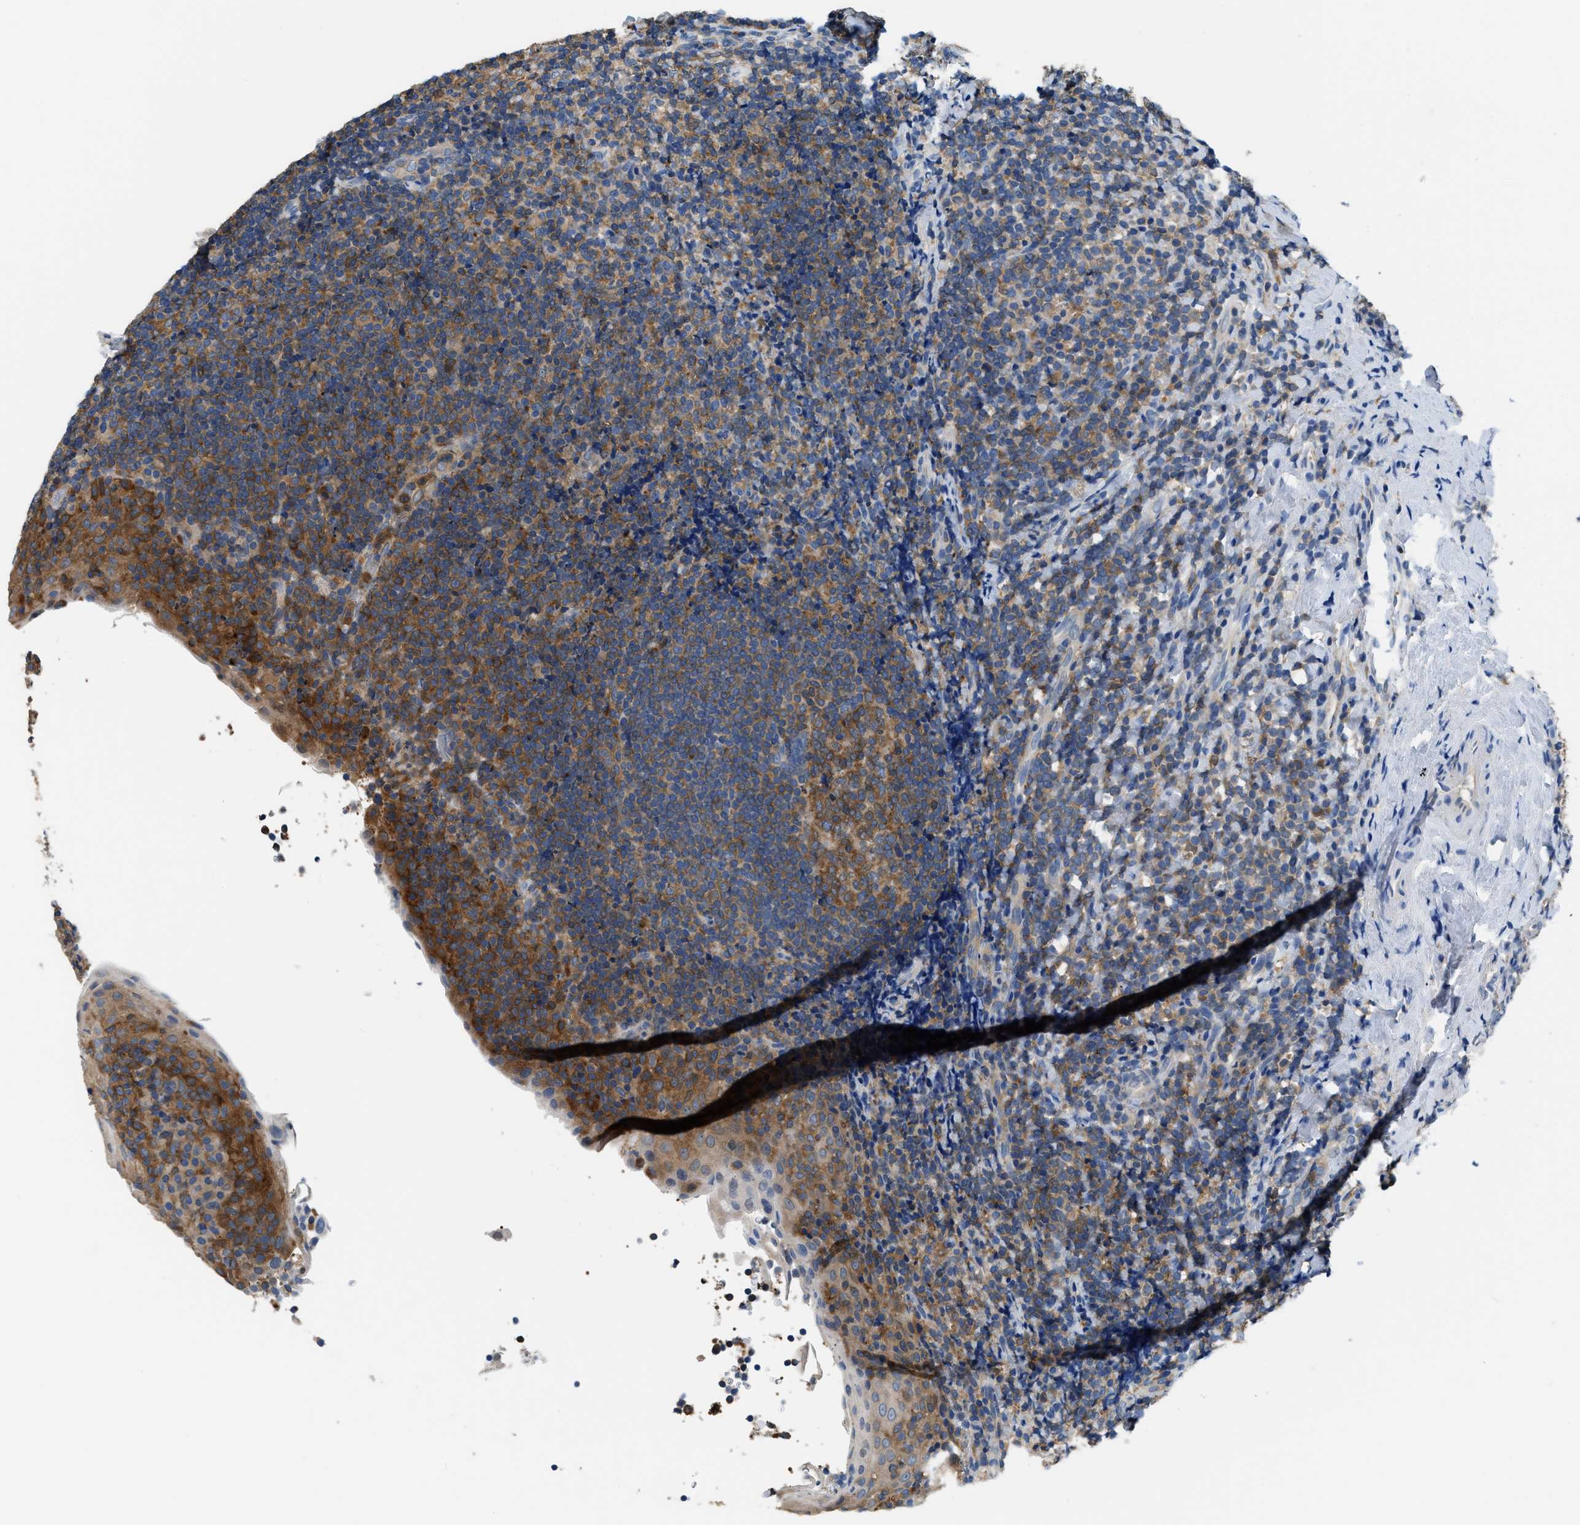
{"staining": {"intensity": "strong", "quantity": ">75%", "location": "cytoplasmic/membranous"}, "tissue": "tonsil", "cell_type": "Germinal center cells", "image_type": "normal", "snomed": [{"axis": "morphology", "description": "Normal tissue, NOS"}, {"axis": "topography", "description": "Tonsil"}], "caption": "Tonsil stained for a protein (brown) displays strong cytoplasmic/membranous positive positivity in approximately >75% of germinal center cells.", "gene": "PKM", "patient": {"sex": "male", "age": 37}}